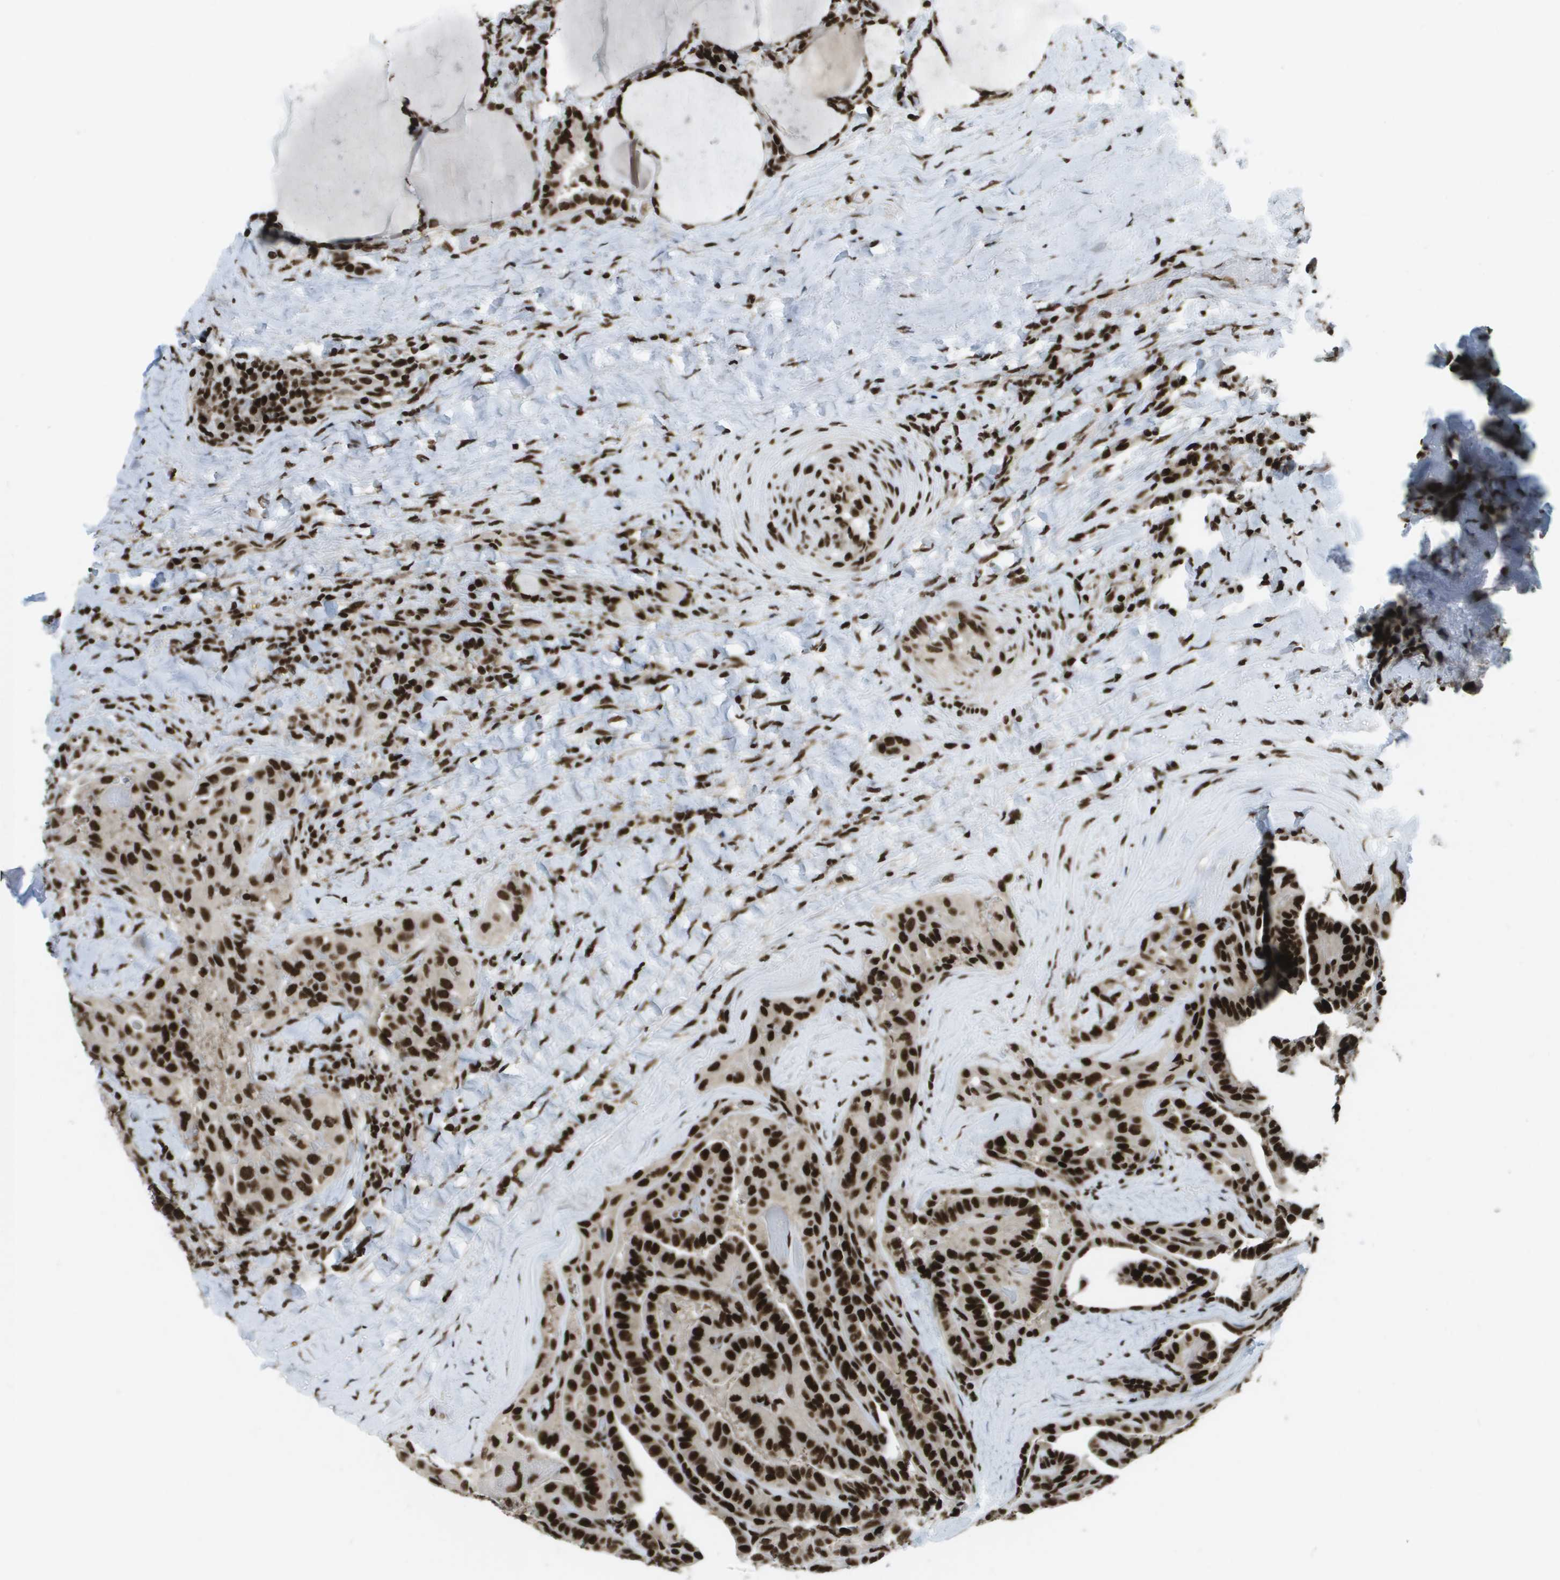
{"staining": {"intensity": "strong", "quantity": ">75%", "location": "nuclear"}, "tissue": "thyroid cancer", "cell_type": "Tumor cells", "image_type": "cancer", "snomed": [{"axis": "morphology", "description": "Papillary adenocarcinoma, NOS"}, {"axis": "topography", "description": "Thyroid gland"}], "caption": "This is an image of immunohistochemistry staining of papillary adenocarcinoma (thyroid), which shows strong positivity in the nuclear of tumor cells.", "gene": "GLYR1", "patient": {"sex": "male", "age": 77}}